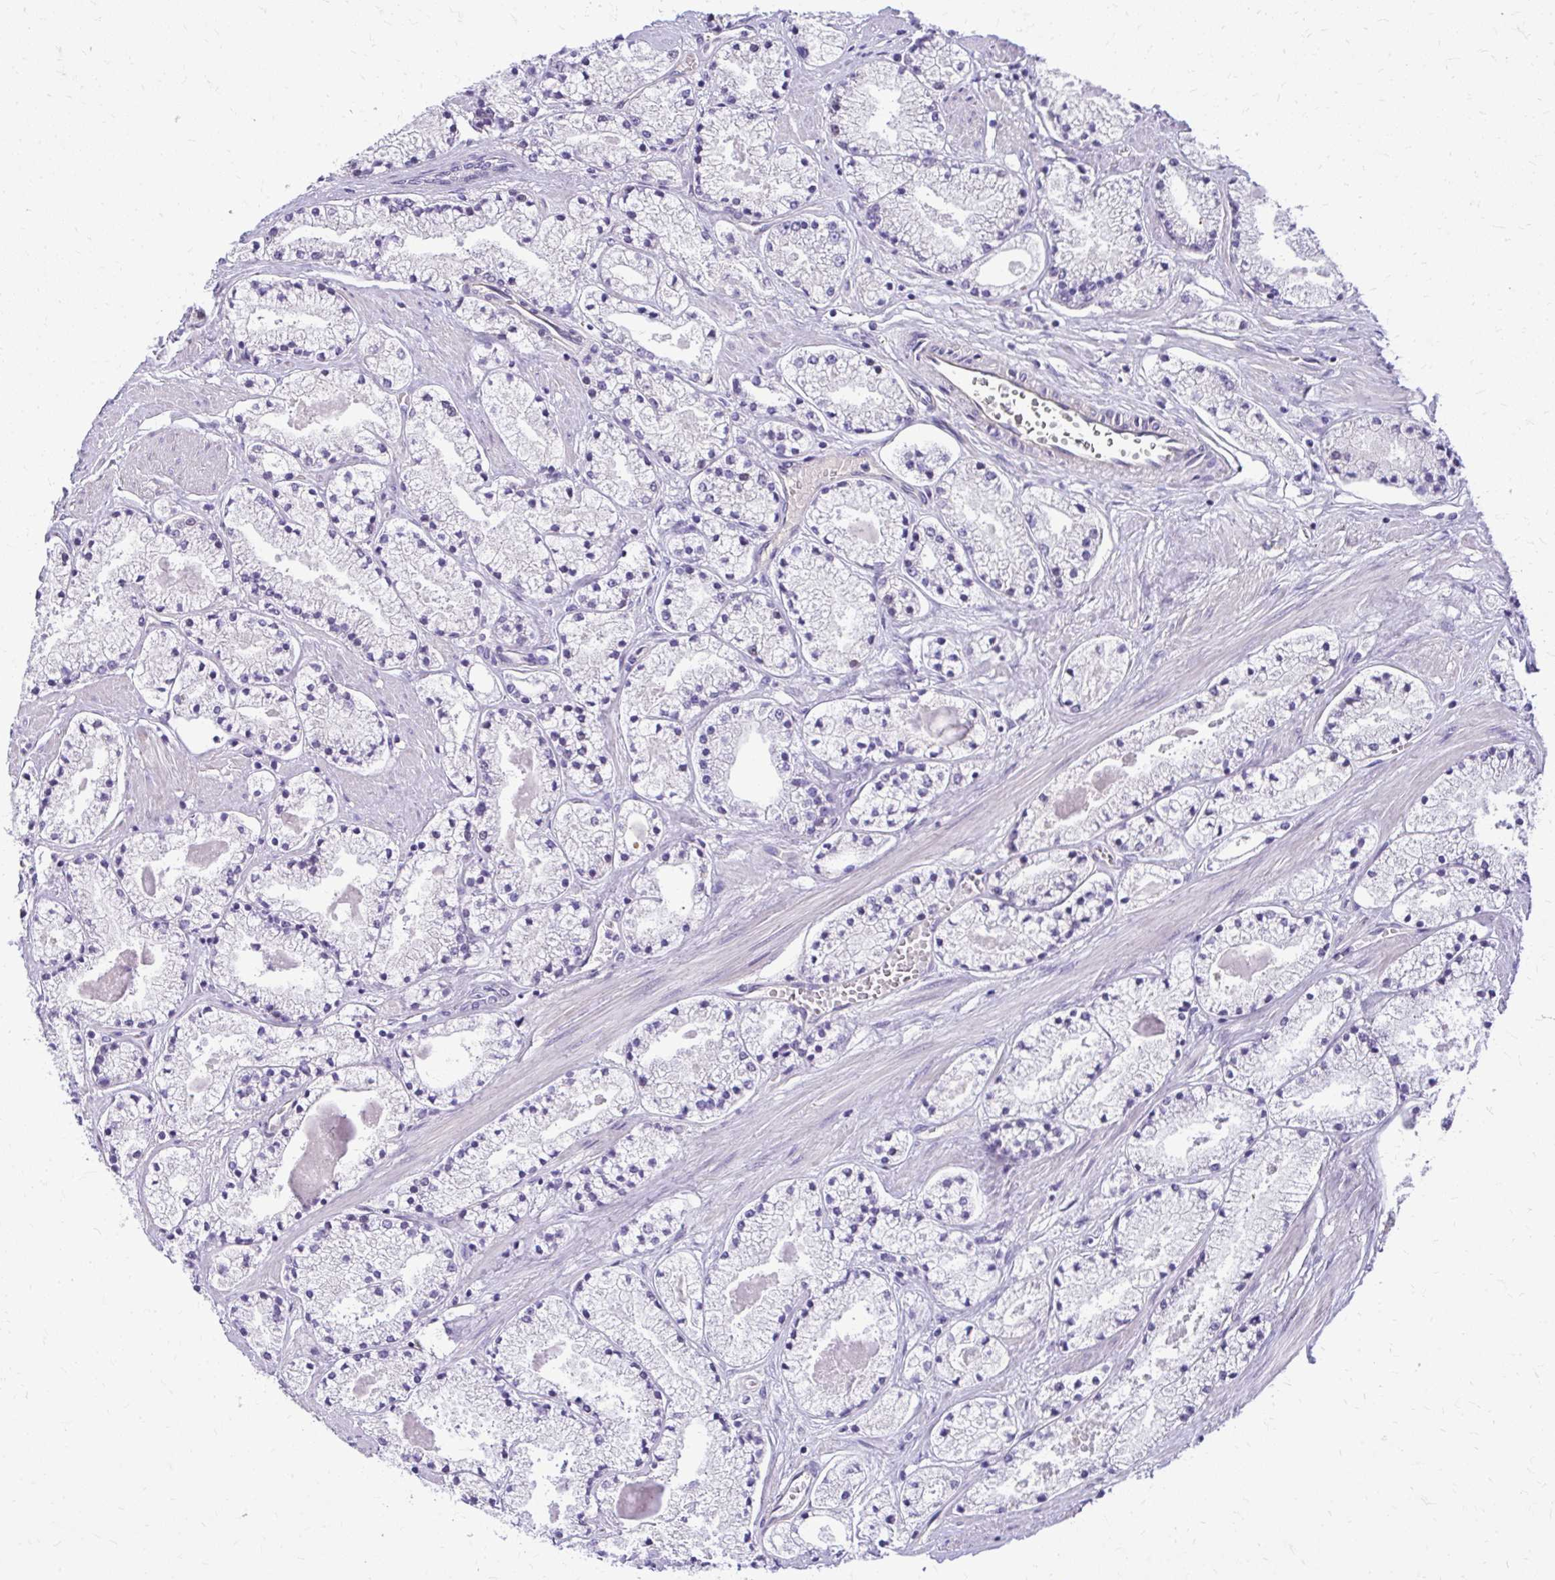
{"staining": {"intensity": "negative", "quantity": "none", "location": "none"}, "tissue": "prostate cancer", "cell_type": "Tumor cells", "image_type": "cancer", "snomed": [{"axis": "morphology", "description": "Adenocarcinoma, High grade"}, {"axis": "topography", "description": "Prostate"}], "caption": "Prostate cancer (adenocarcinoma (high-grade)) was stained to show a protein in brown. There is no significant expression in tumor cells.", "gene": "RUNDC3B", "patient": {"sex": "male", "age": 63}}